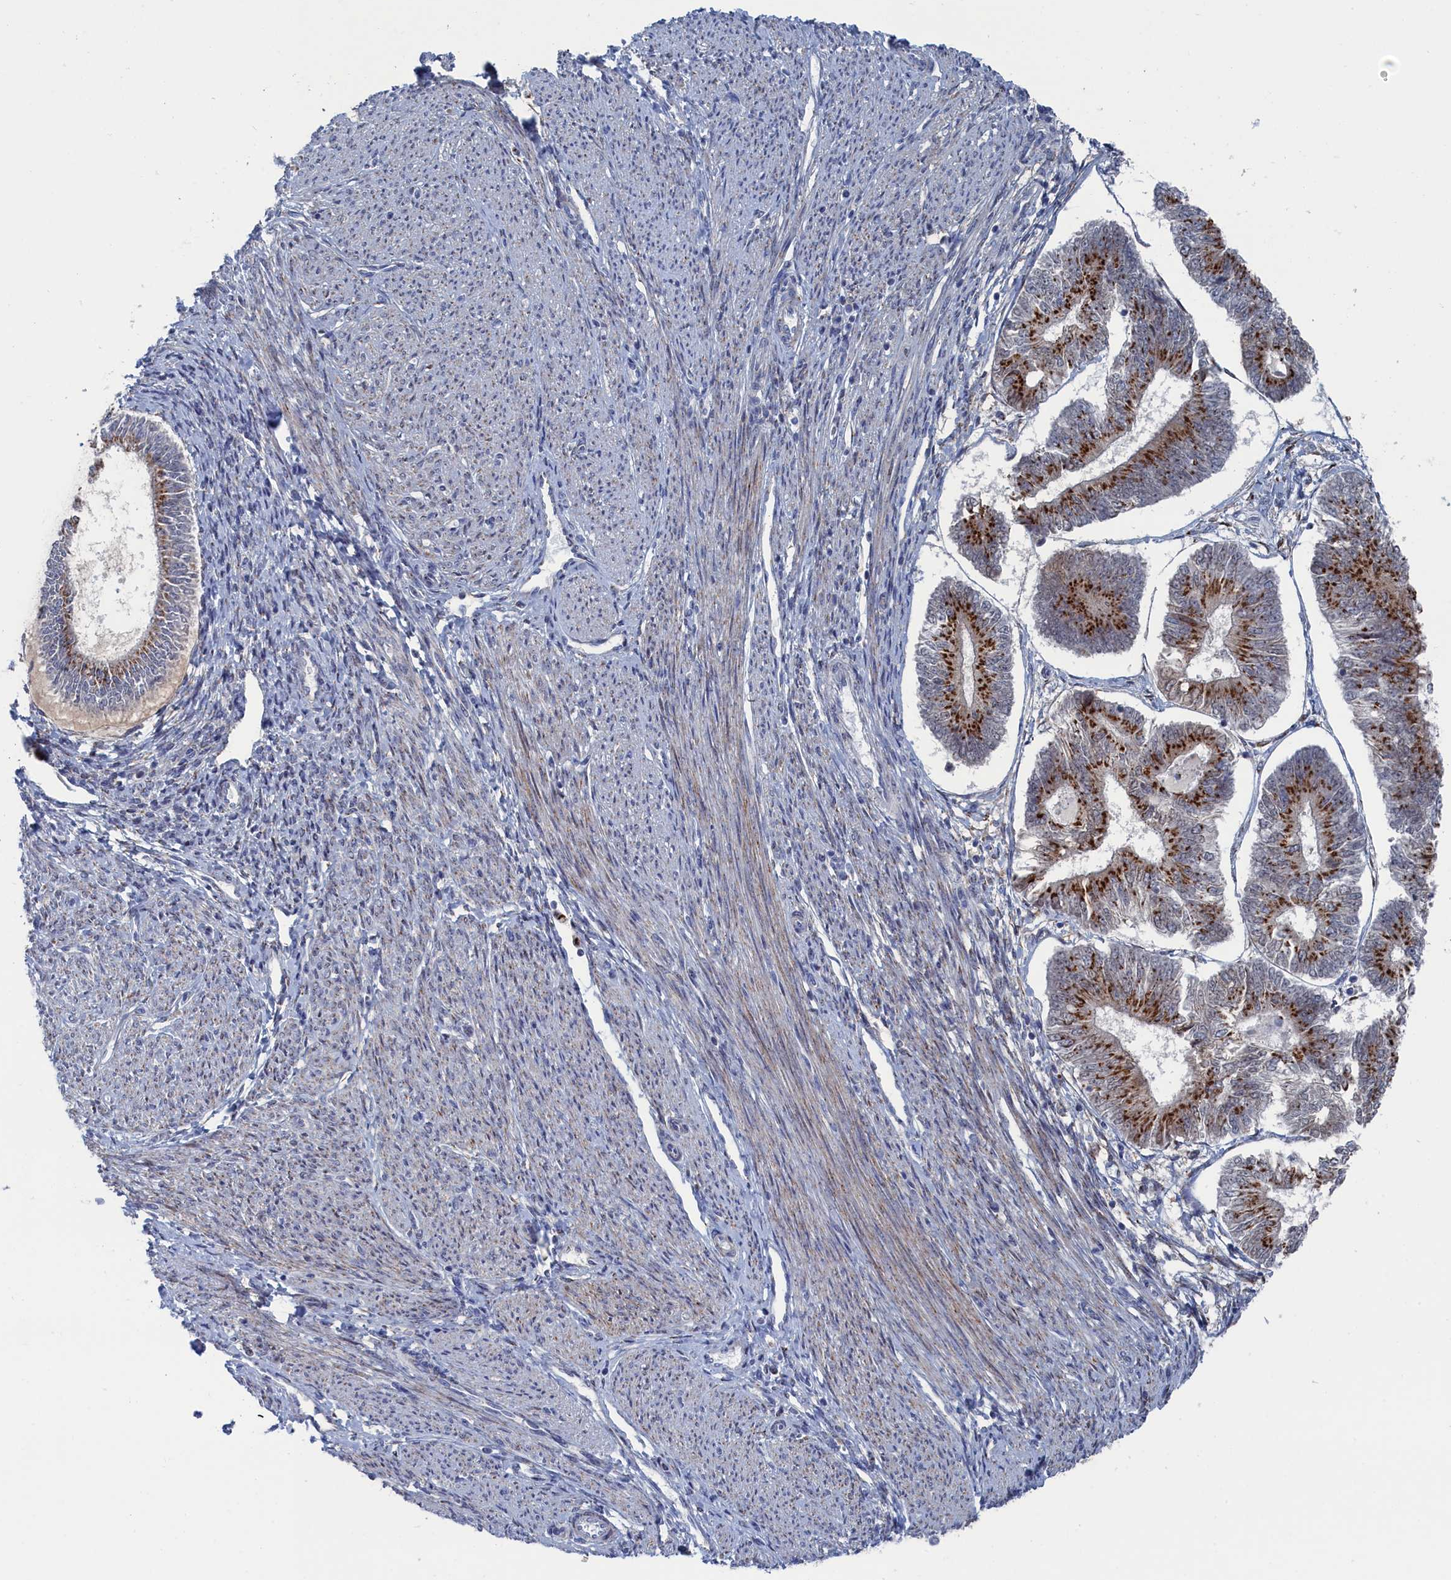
{"staining": {"intensity": "strong", "quantity": ">75%", "location": "cytoplasmic/membranous"}, "tissue": "endometrial cancer", "cell_type": "Tumor cells", "image_type": "cancer", "snomed": [{"axis": "morphology", "description": "Adenocarcinoma, NOS"}, {"axis": "topography", "description": "Endometrium"}], "caption": "Endometrial adenocarcinoma stained with immunohistochemistry (IHC) reveals strong cytoplasmic/membranous positivity in about >75% of tumor cells.", "gene": "IRX1", "patient": {"sex": "female", "age": 58}}